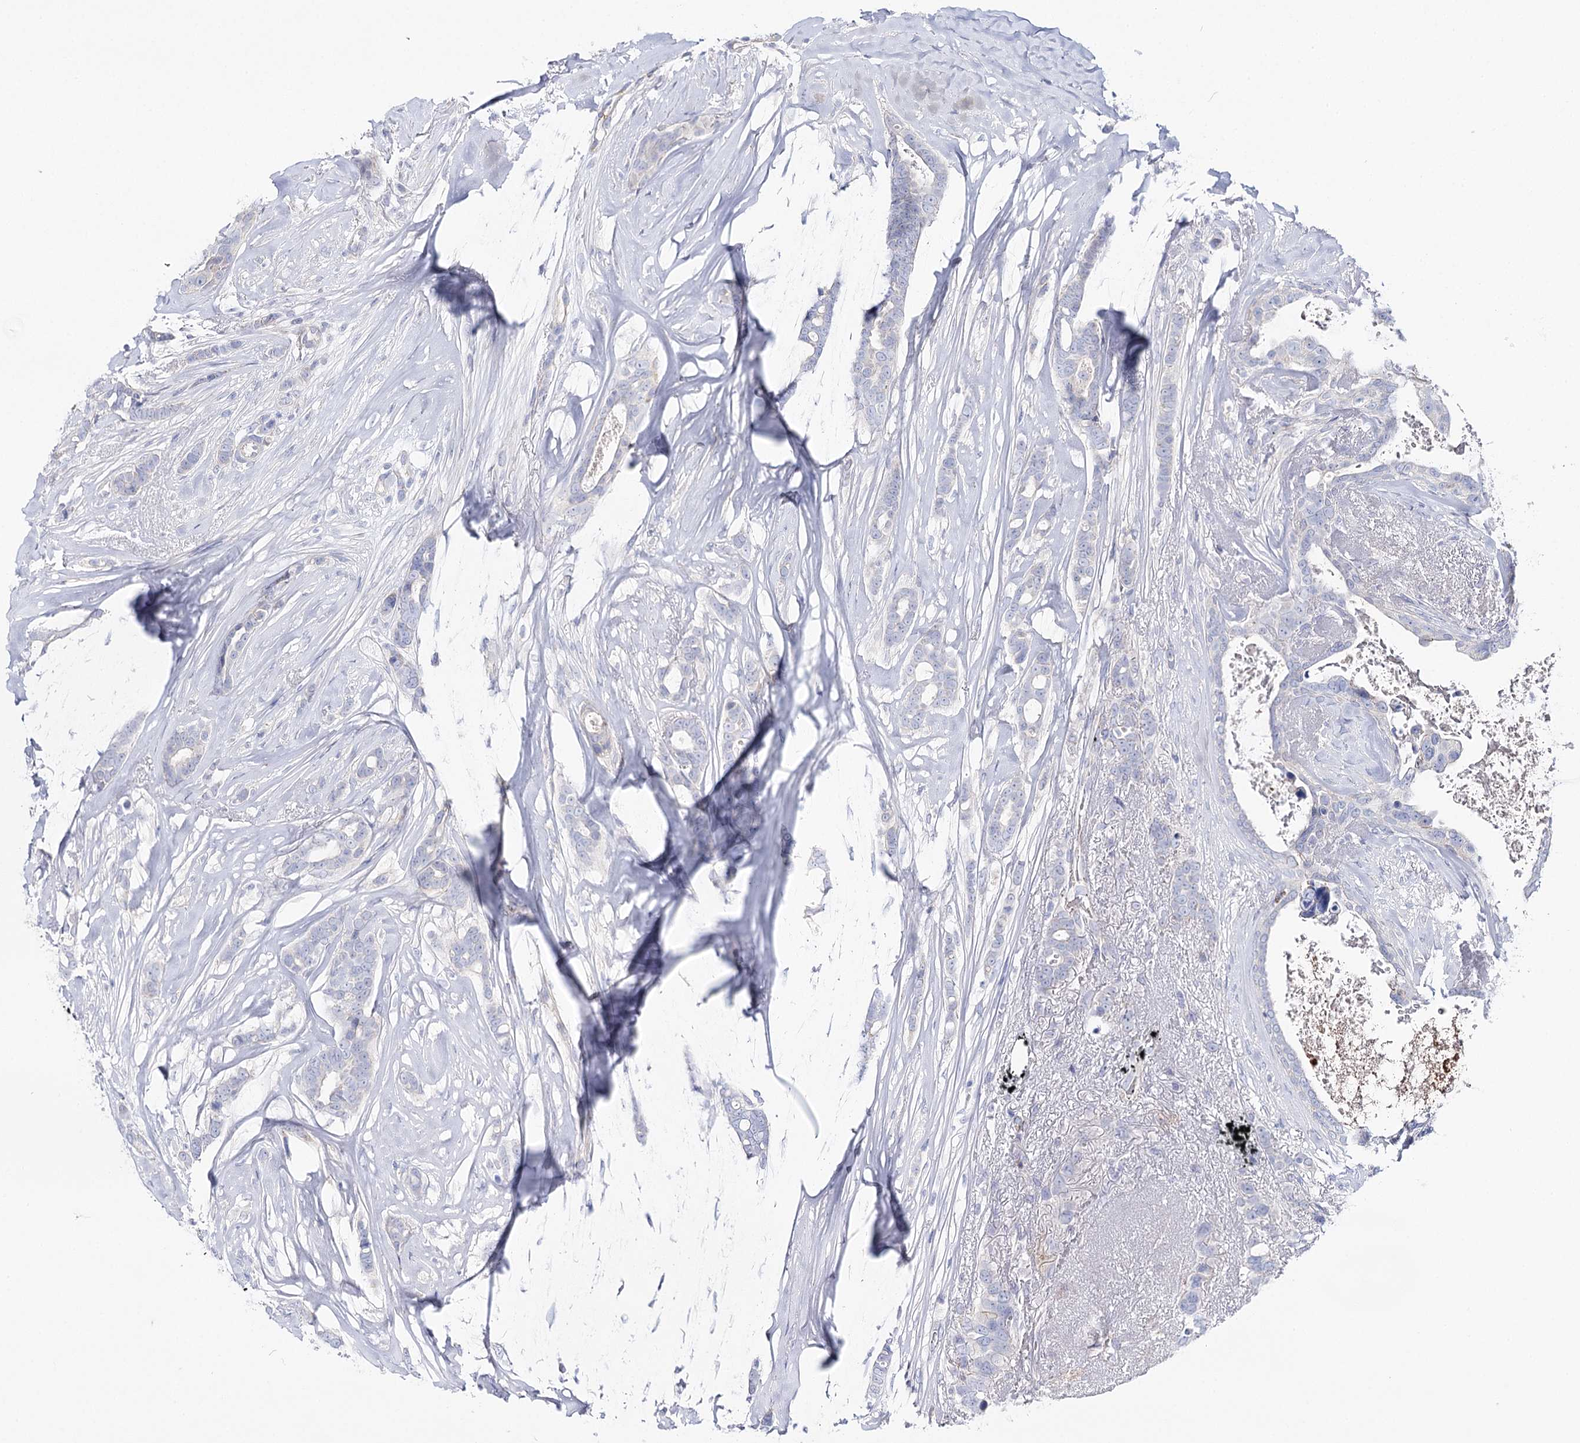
{"staining": {"intensity": "negative", "quantity": "none", "location": "none"}, "tissue": "breast cancer", "cell_type": "Tumor cells", "image_type": "cancer", "snomed": [{"axis": "morphology", "description": "Lobular carcinoma"}, {"axis": "topography", "description": "Breast"}], "caption": "Lobular carcinoma (breast) was stained to show a protein in brown. There is no significant staining in tumor cells.", "gene": "NRAP", "patient": {"sex": "female", "age": 51}}